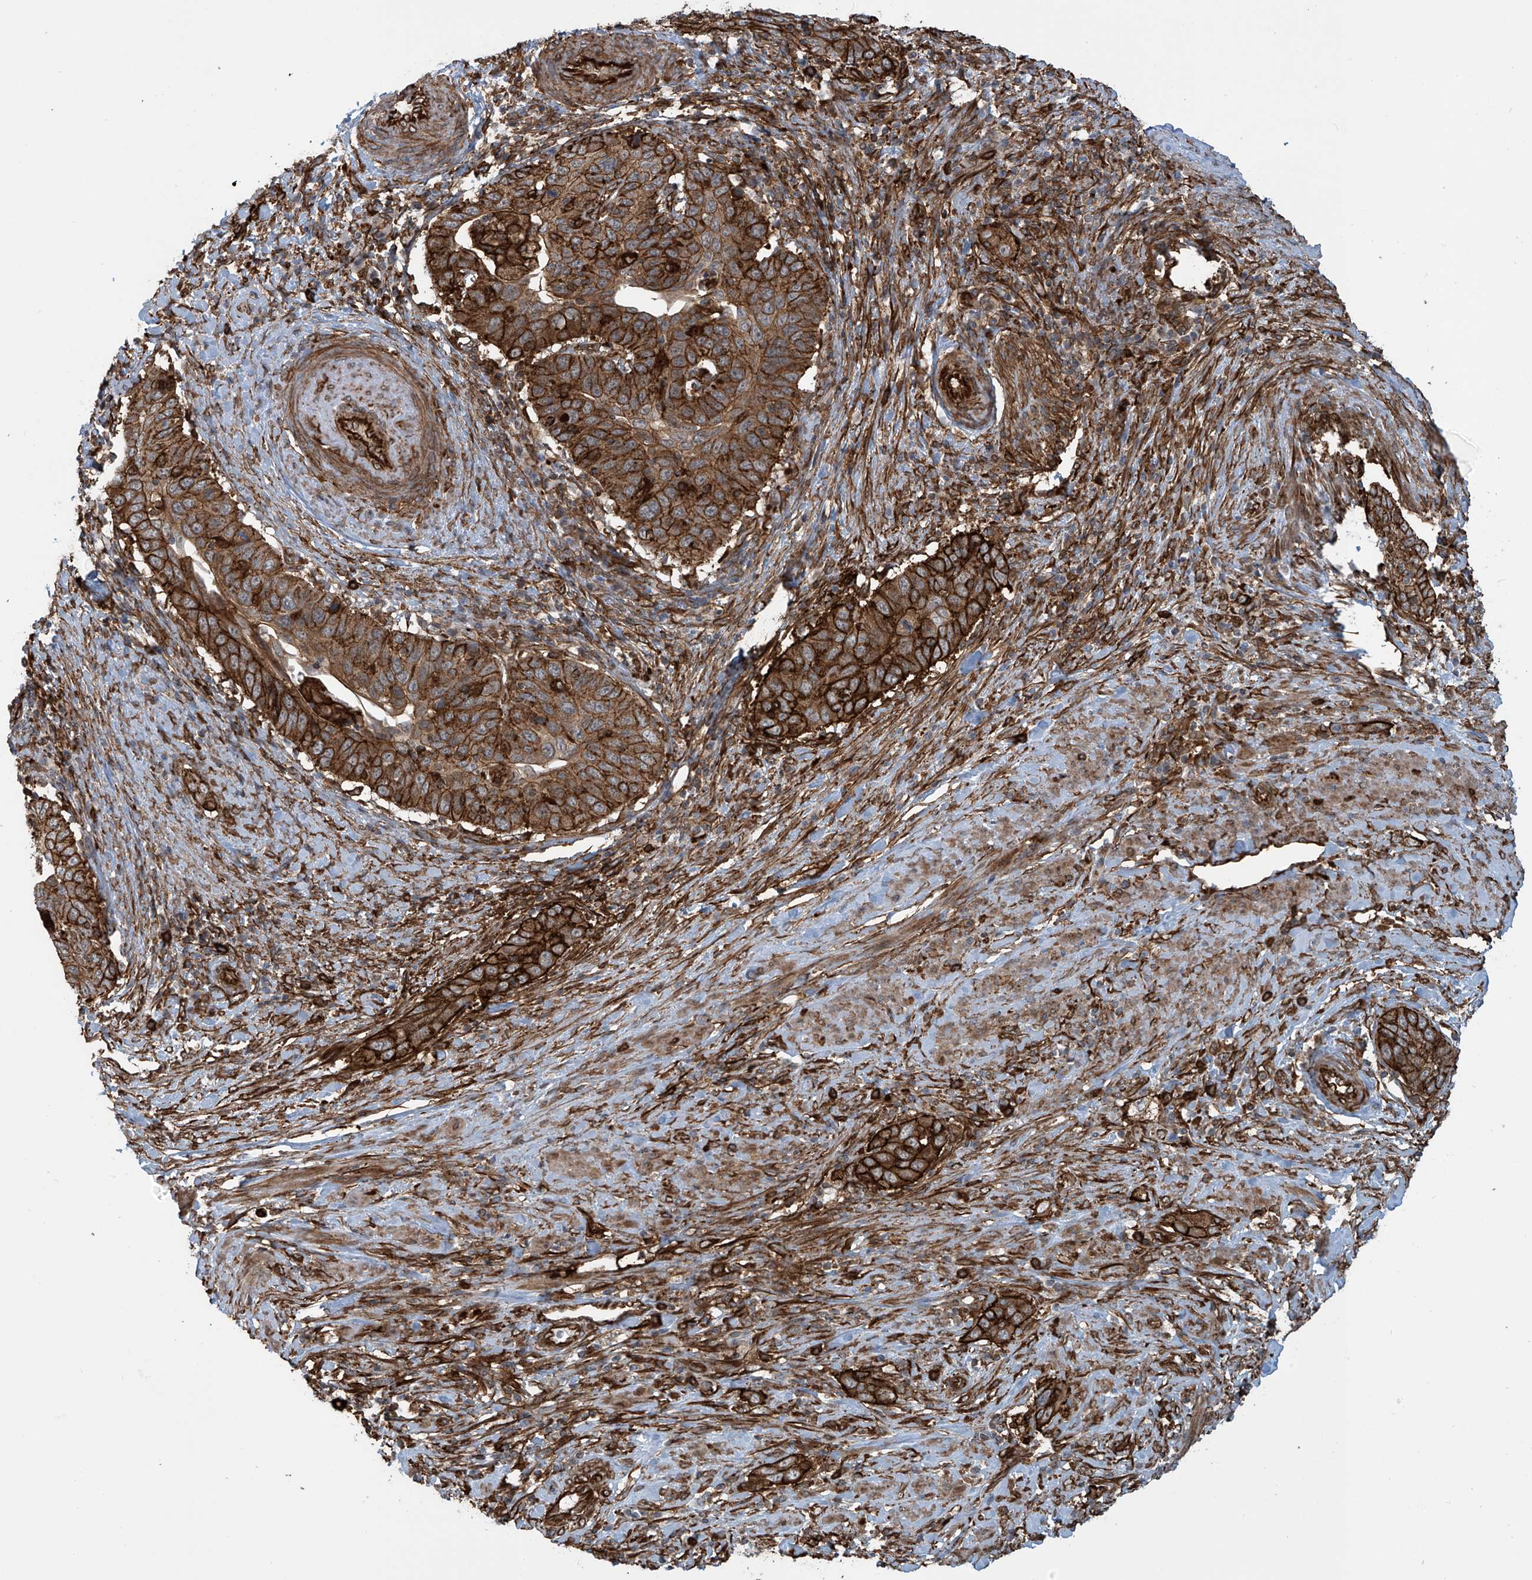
{"staining": {"intensity": "strong", "quantity": ">75%", "location": "cytoplasmic/membranous"}, "tissue": "cervical cancer", "cell_type": "Tumor cells", "image_type": "cancer", "snomed": [{"axis": "morphology", "description": "Squamous cell carcinoma, NOS"}, {"axis": "topography", "description": "Cervix"}], "caption": "This image shows cervical cancer (squamous cell carcinoma) stained with immunohistochemistry (IHC) to label a protein in brown. The cytoplasmic/membranous of tumor cells show strong positivity for the protein. Nuclei are counter-stained blue.", "gene": "SLC9A2", "patient": {"sex": "female", "age": 60}}